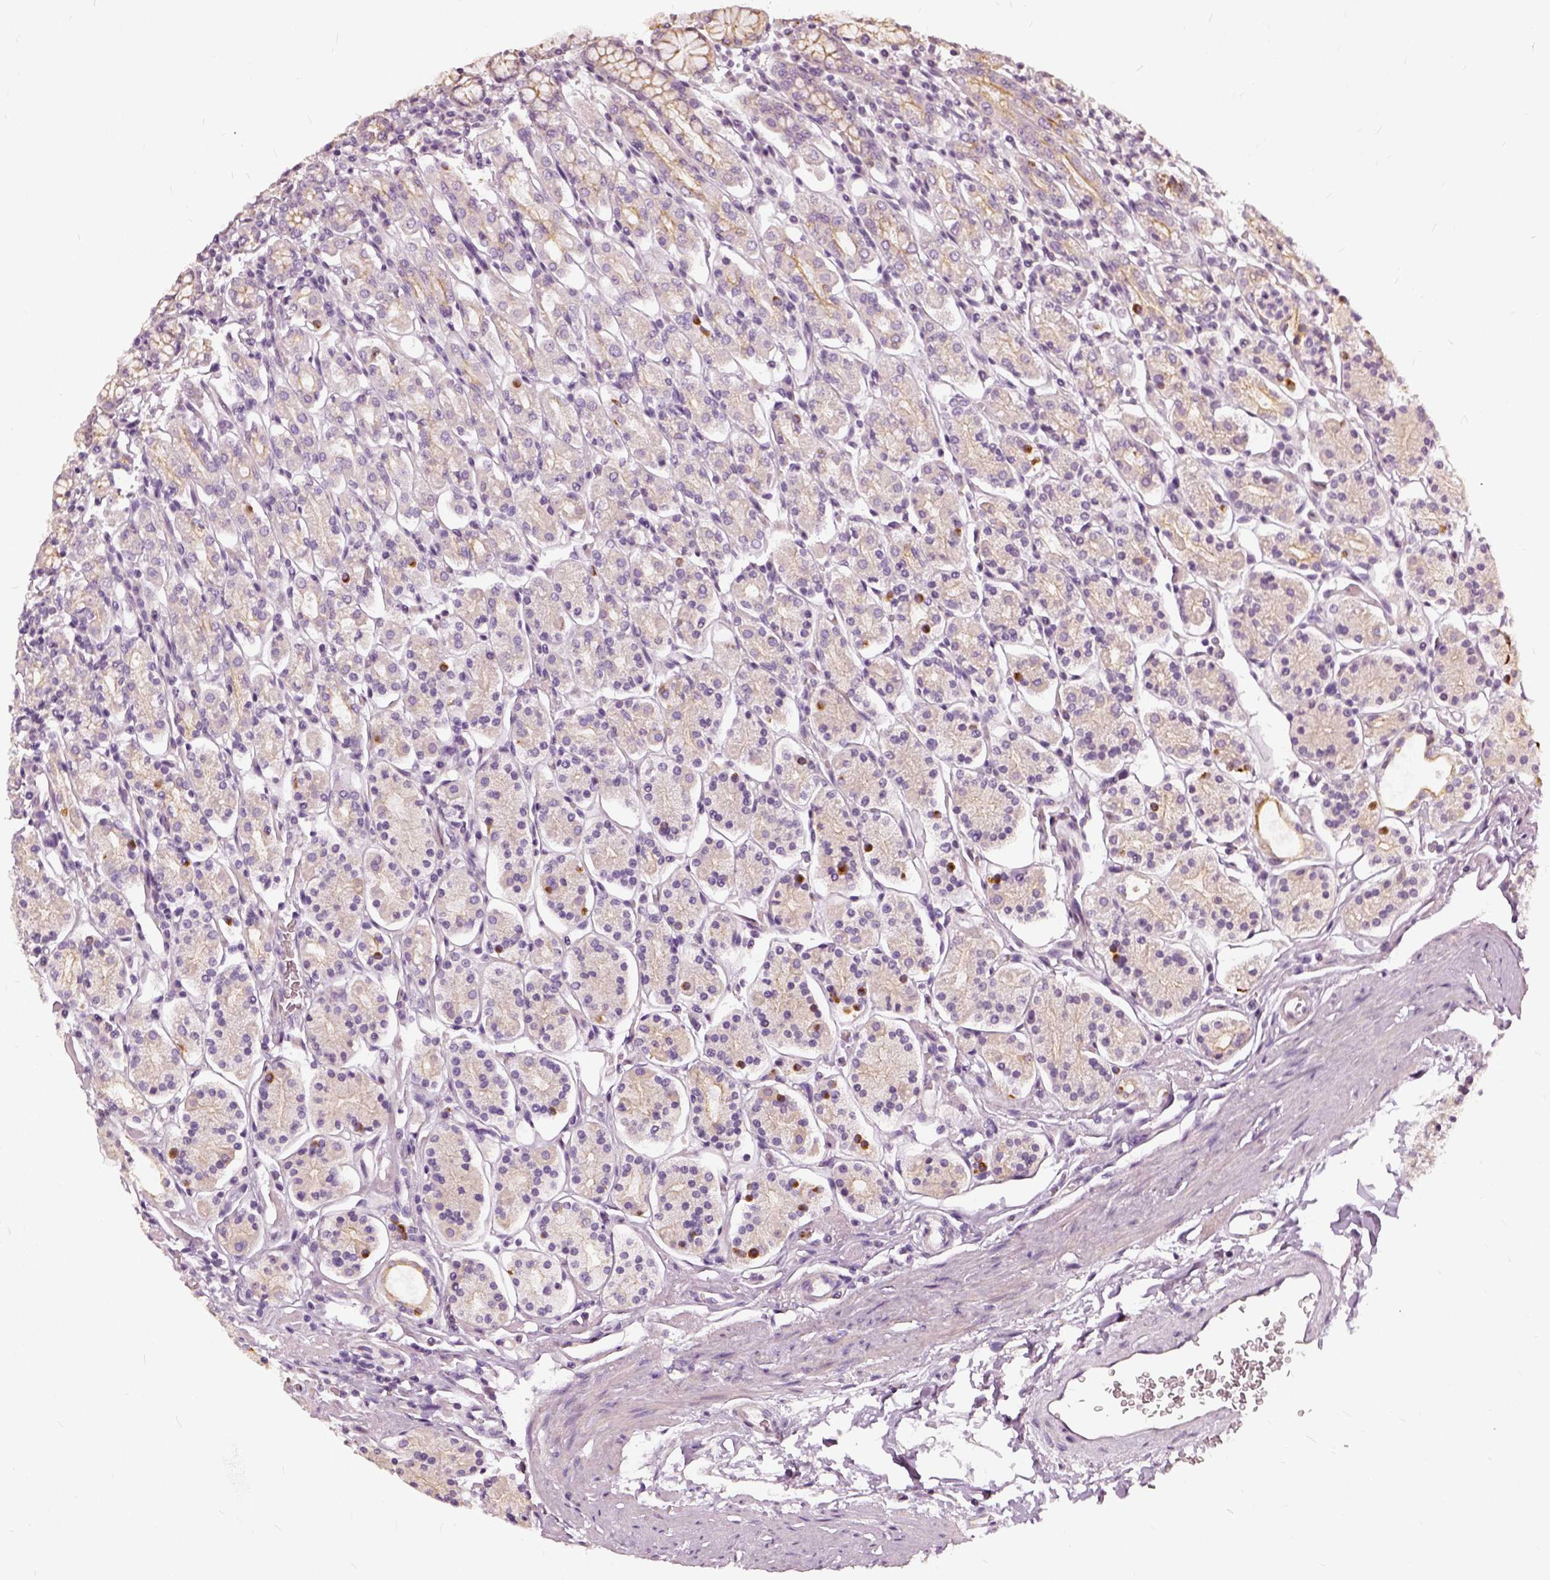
{"staining": {"intensity": "moderate", "quantity": "25%-75%", "location": "cytoplasmic/membranous"}, "tissue": "stomach", "cell_type": "Glandular cells", "image_type": "normal", "snomed": [{"axis": "morphology", "description": "Normal tissue, NOS"}, {"axis": "topography", "description": "Stomach, upper"}, {"axis": "topography", "description": "Stomach"}], "caption": "Immunohistochemical staining of normal stomach reveals medium levels of moderate cytoplasmic/membranous positivity in approximately 25%-75% of glandular cells. (IHC, brightfield microscopy, high magnification).", "gene": "ILRUN", "patient": {"sex": "male", "age": 62}}